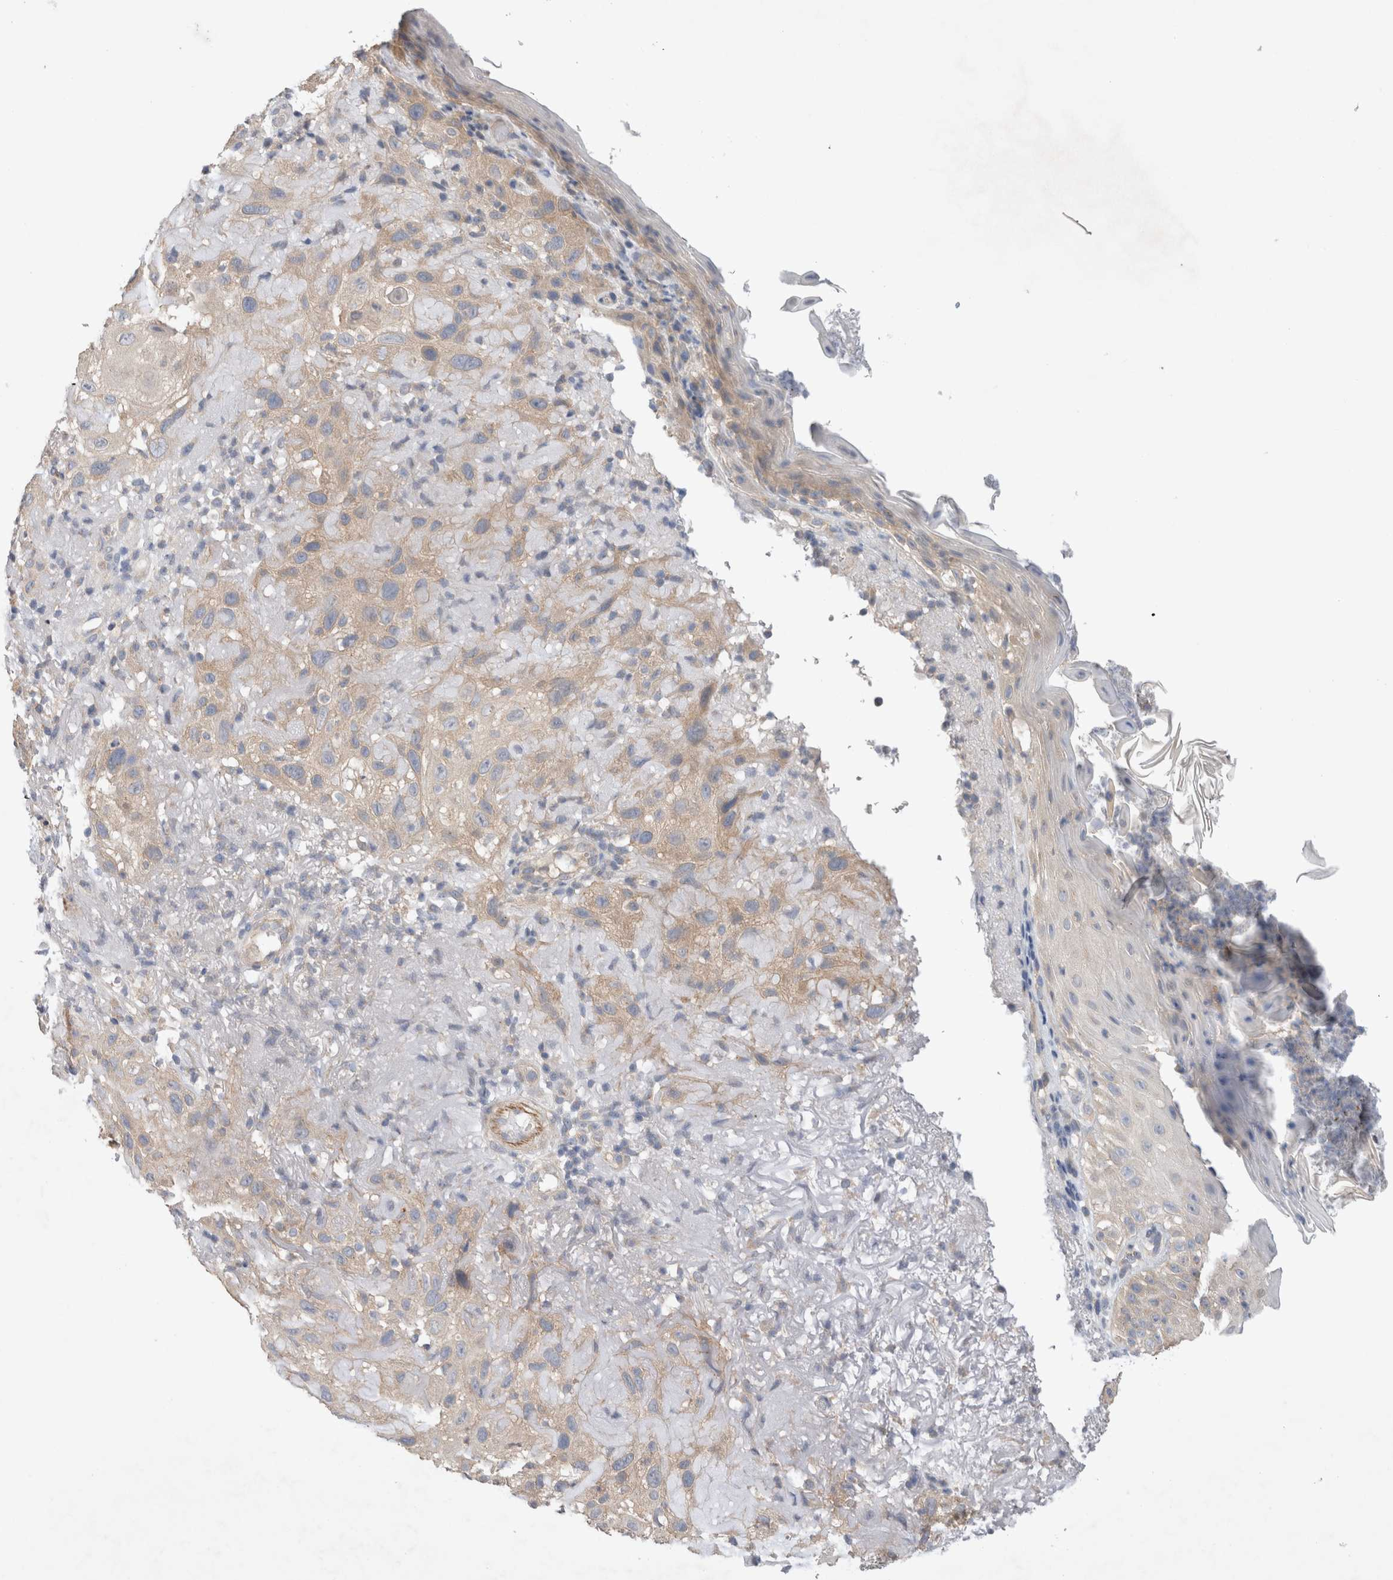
{"staining": {"intensity": "weak", "quantity": "25%-75%", "location": "cytoplasmic/membranous"}, "tissue": "skin cancer", "cell_type": "Tumor cells", "image_type": "cancer", "snomed": [{"axis": "morphology", "description": "Squamous cell carcinoma, NOS"}, {"axis": "topography", "description": "Skin"}], "caption": "Human skin cancer (squamous cell carcinoma) stained with a brown dye displays weak cytoplasmic/membranous positive staining in approximately 25%-75% of tumor cells.", "gene": "IFT74", "patient": {"sex": "female", "age": 96}}